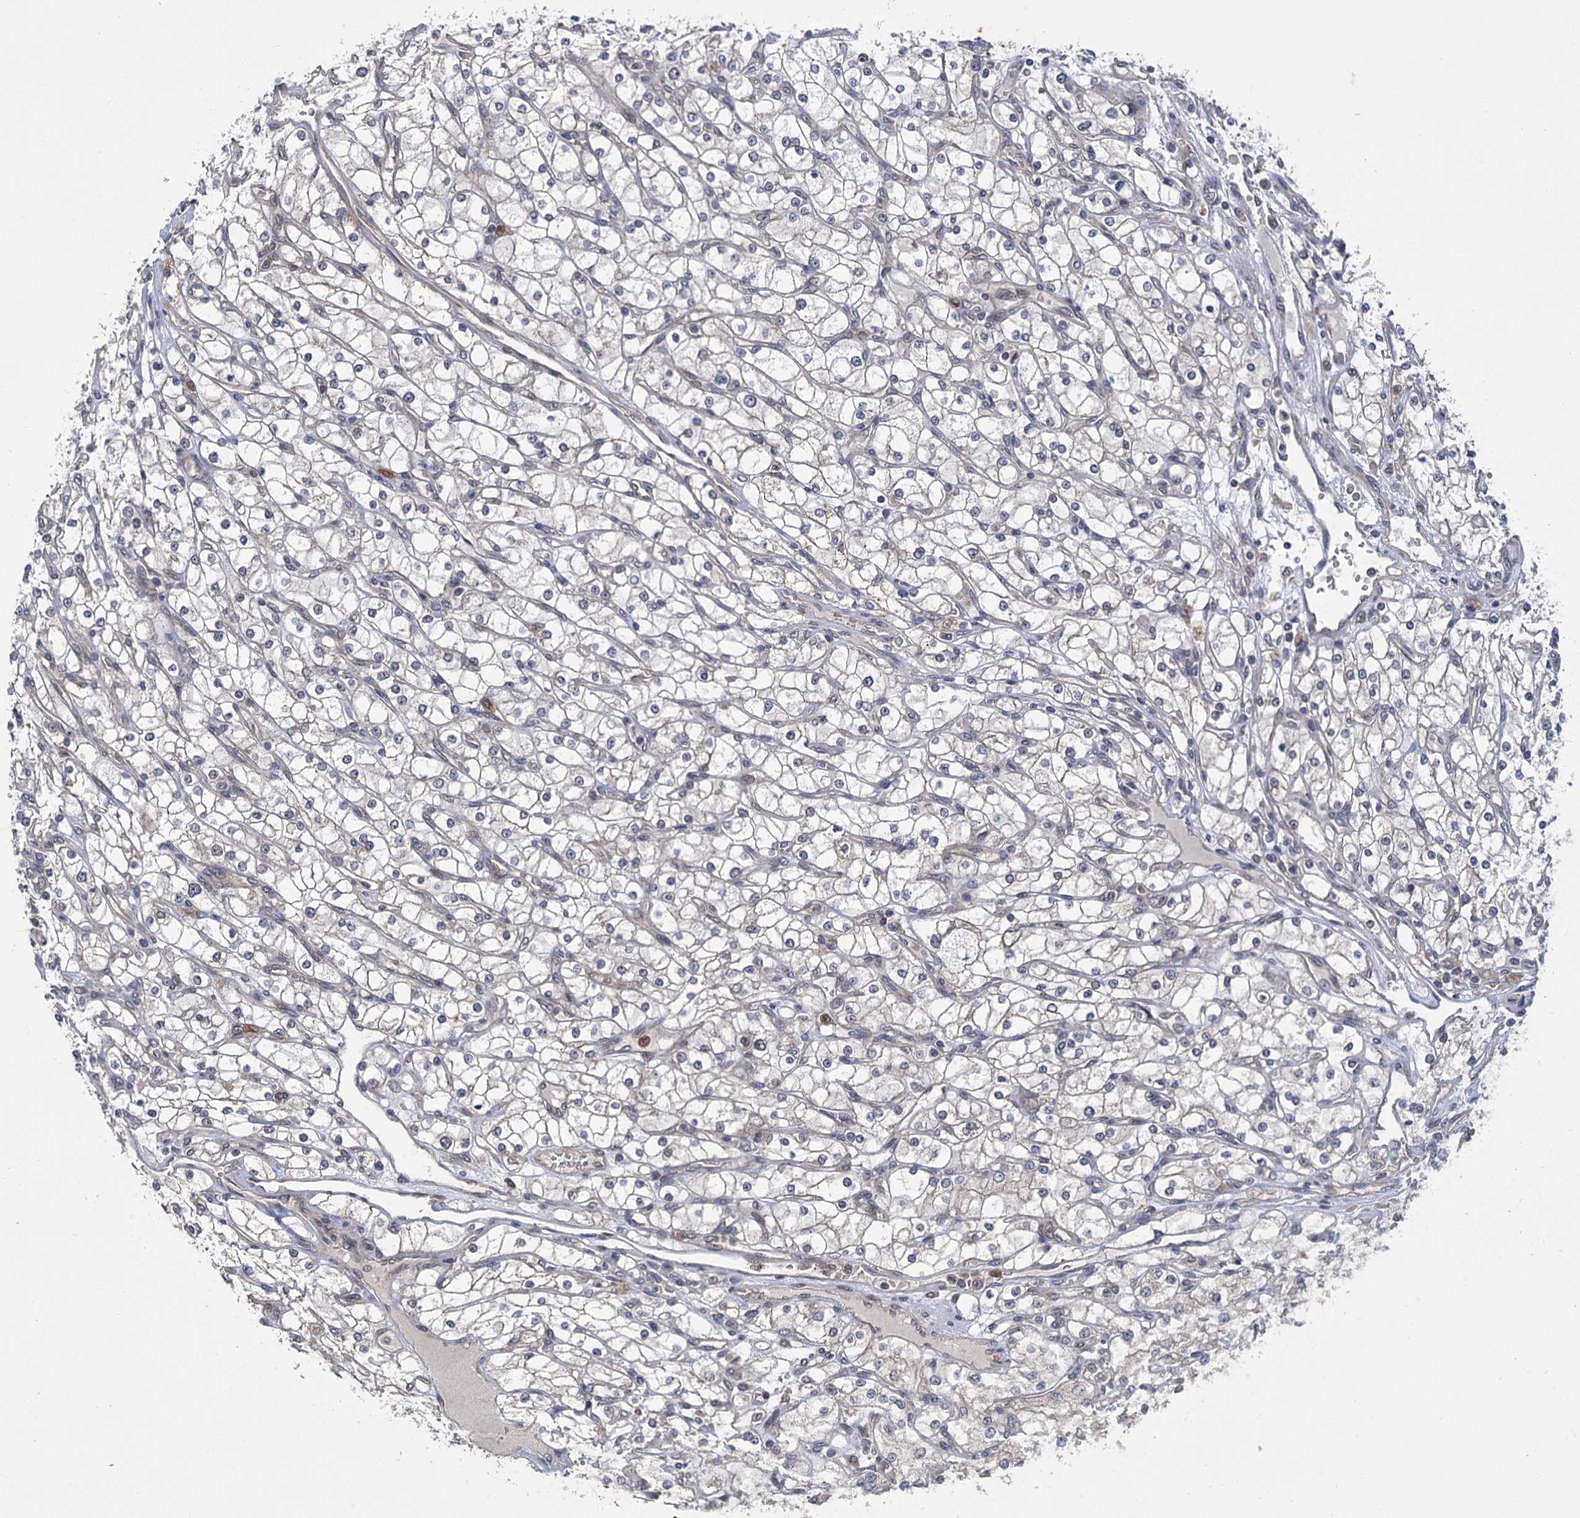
{"staining": {"intensity": "negative", "quantity": "none", "location": "none"}, "tissue": "renal cancer", "cell_type": "Tumor cells", "image_type": "cancer", "snomed": [{"axis": "morphology", "description": "Adenocarcinoma, NOS"}, {"axis": "topography", "description": "Kidney"}], "caption": "Protein analysis of renal cancer (adenocarcinoma) reveals no significant expression in tumor cells. (DAB immunohistochemistry visualized using brightfield microscopy, high magnification).", "gene": "KANSL2", "patient": {"sex": "male", "age": 80}}